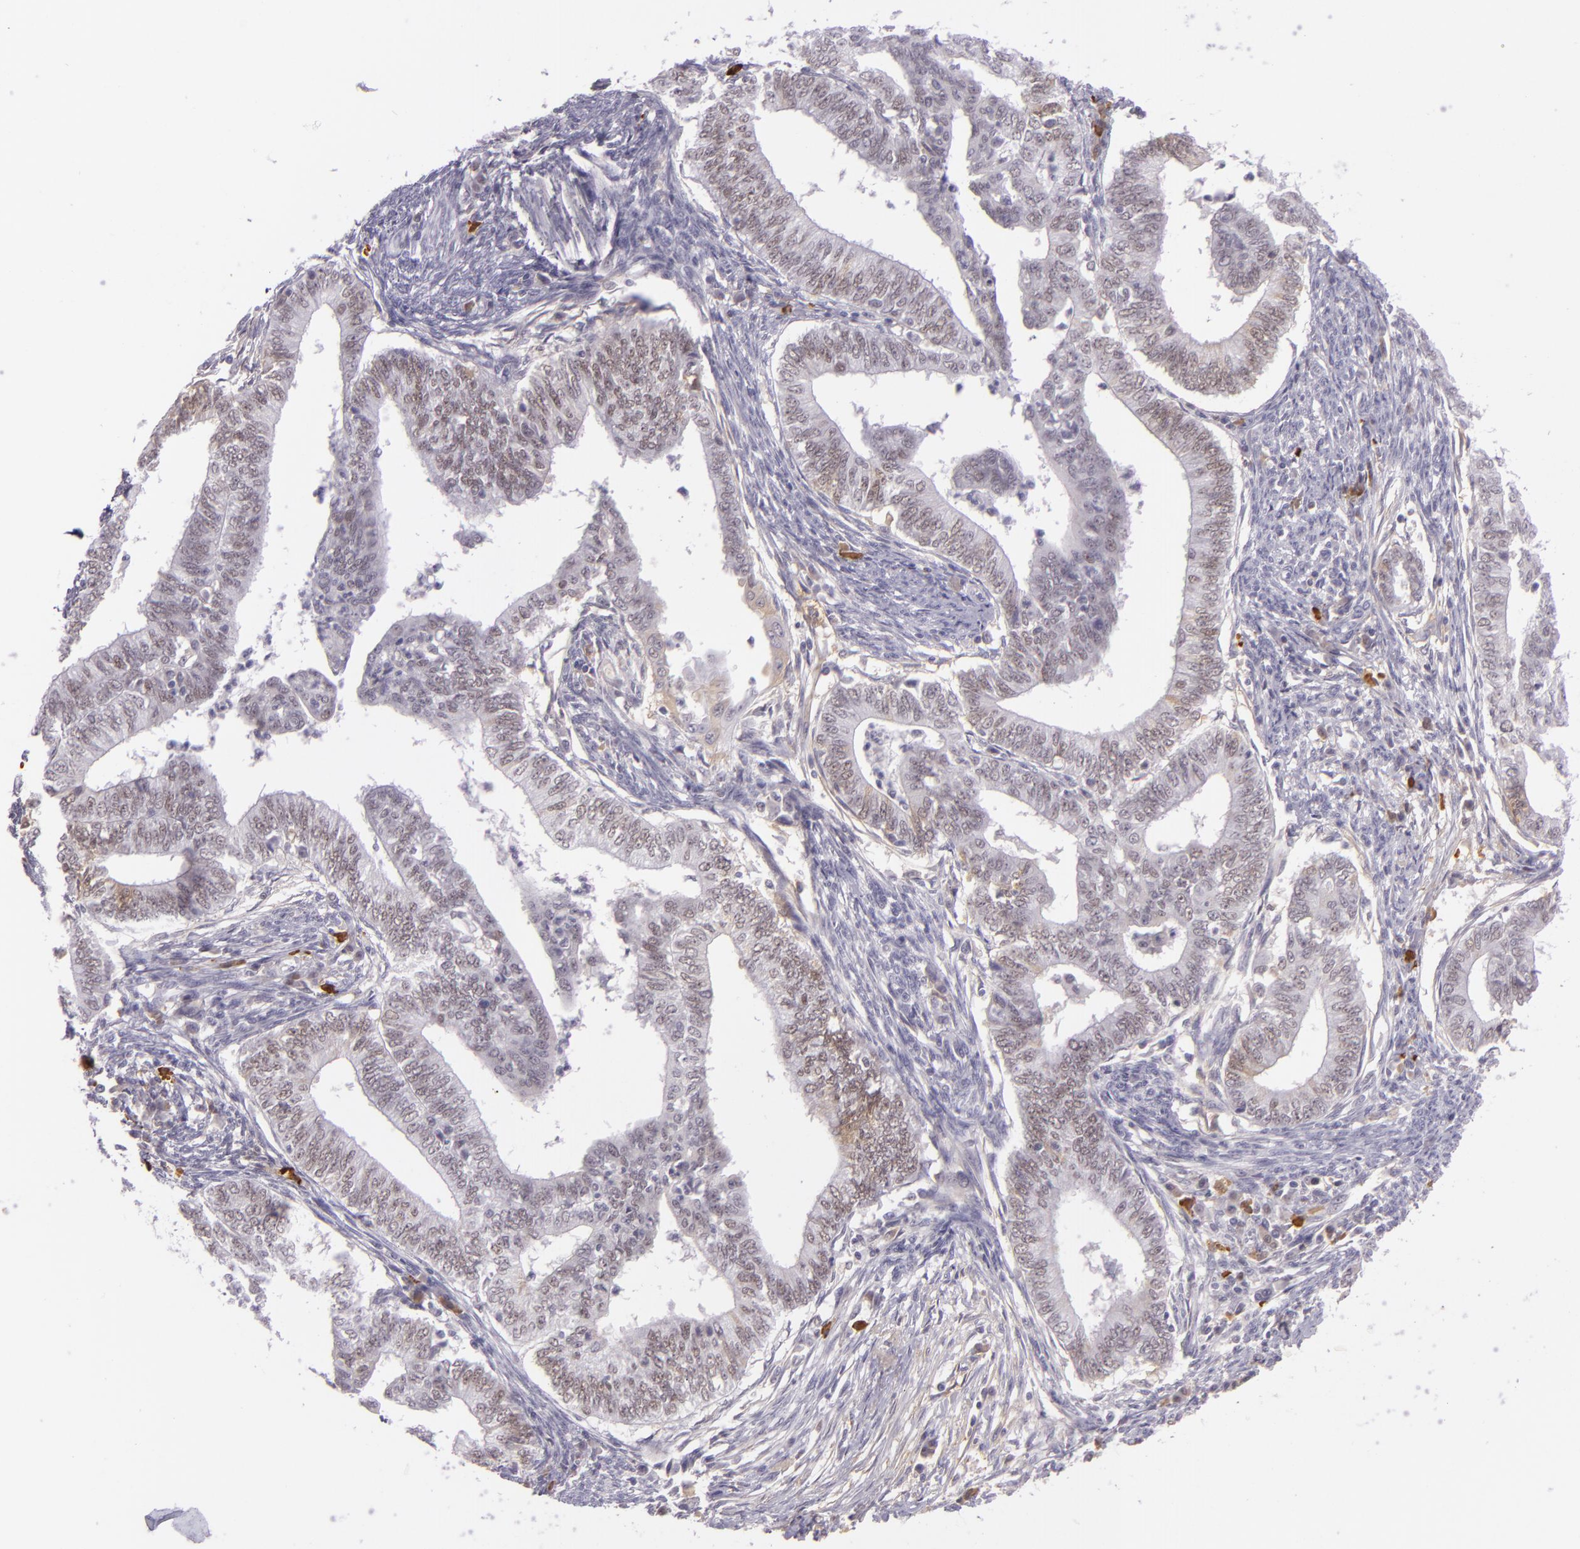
{"staining": {"intensity": "weak", "quantity": "25%-75%", "location": "cytoplasmic/membranous"}, "tissue": "endometrial cancer", "cell_type": "Tumor cells", "image_type": "cancer", "snomed": [{"axis": "morphology", "description": "Adenocarcinoma, NOS"}, {"axis": "topography", "description": "Endometrium"}], "caption": "A brown stain shows weak cytoplasmic/membranous positivity of a protein in endometrial adenocarcinoma tumor cells.", "gene": "CHEK2", "patient": {"sex": "female", "age": 66}}